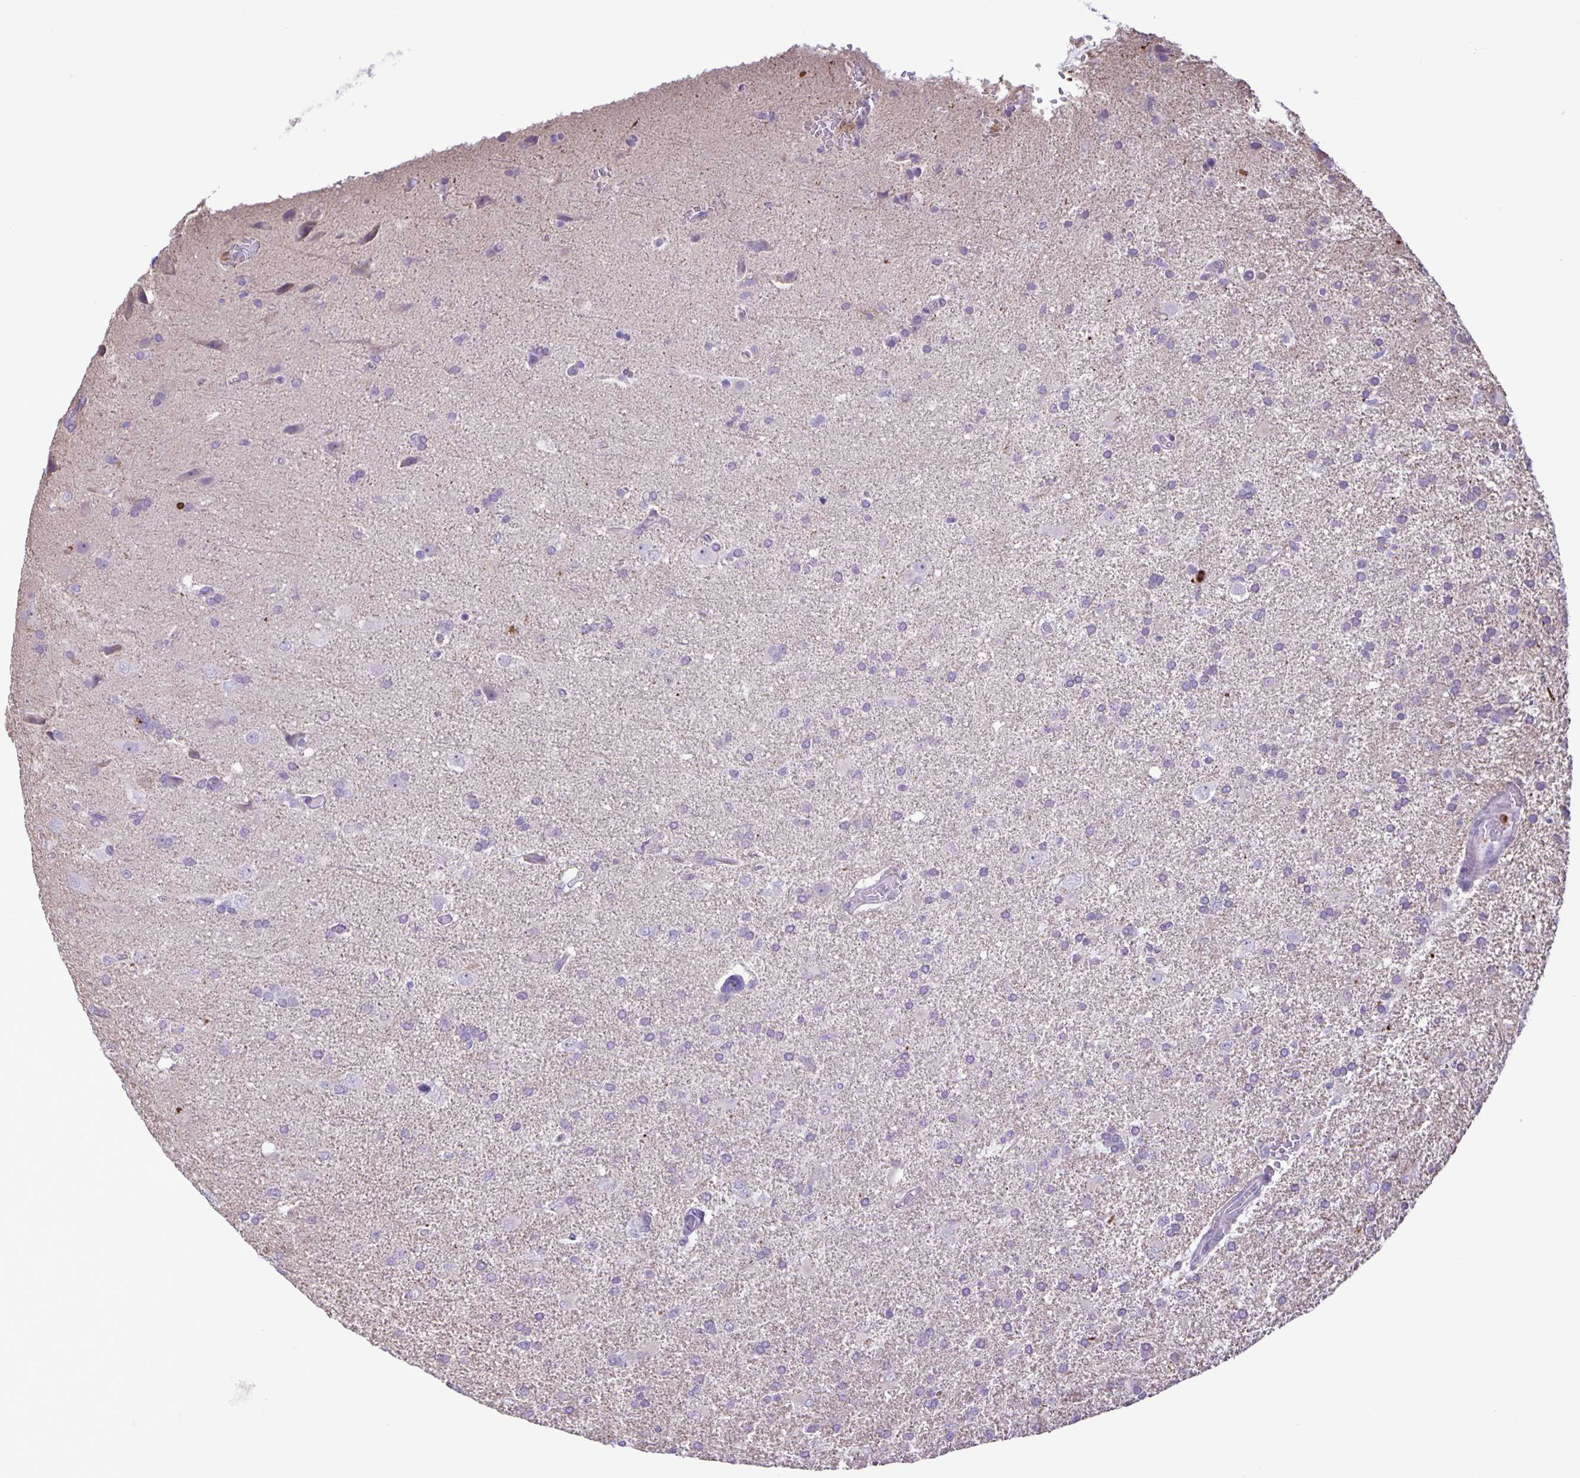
{"staining": {"intensity": "negative", "quantity": "none", "location": "none"}, "tissue": "glioma", "cell_type": "Tumor cells", "image_type": "cancer", "snomed": [{"axis": "morphology", "description": "Glioma, malignant, High grade"}, {"axis": "topography", "description": "Brain"}], "caption": "Tumor cells are negative for brown protein staining in malignant high-grade glioma.", "gene": "ADCK1", "patient": {"sex": "male", "age": 68}}